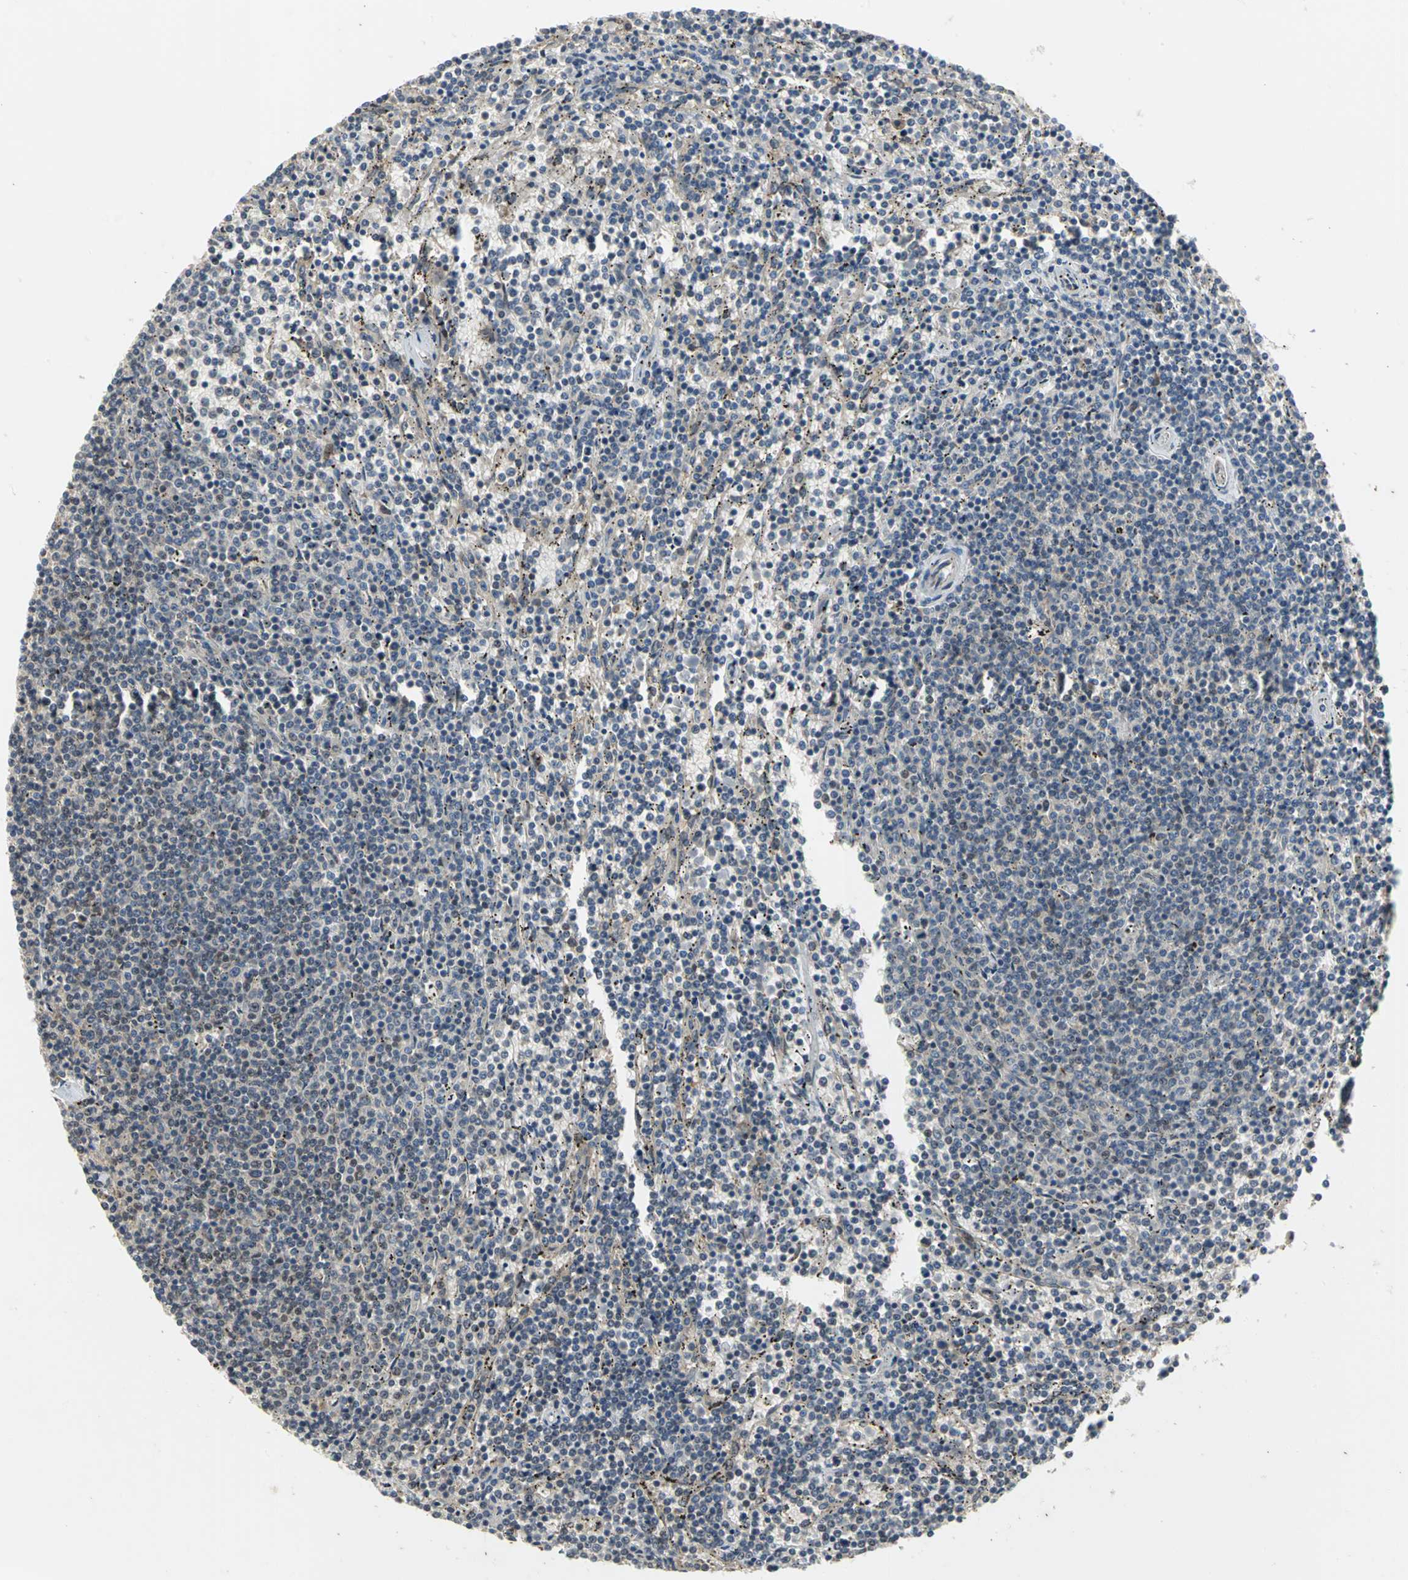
{"staining": {"intensity": "negative", "quantity": "none", "location": "none"}, "tissue": "lymphoma", "cell_type": "Tumor cells", "image_type": "cancer", "snomed": [{"axis": "morphology", "description": "Malignant lymphoma, non-Hodgkin's type, Low grade"}, {"axis": "topography", "description": "Spleen"}], "caption": "DAB (3,3'-diaminobenzidine) immunohistochemical staining of malignant lymphoma, non-Hodgkin's type (low-grade) shows no significant positivity in tumor cells.", "gene": "NOTCH3", "patient": {"sex": "female", "age": 50}}